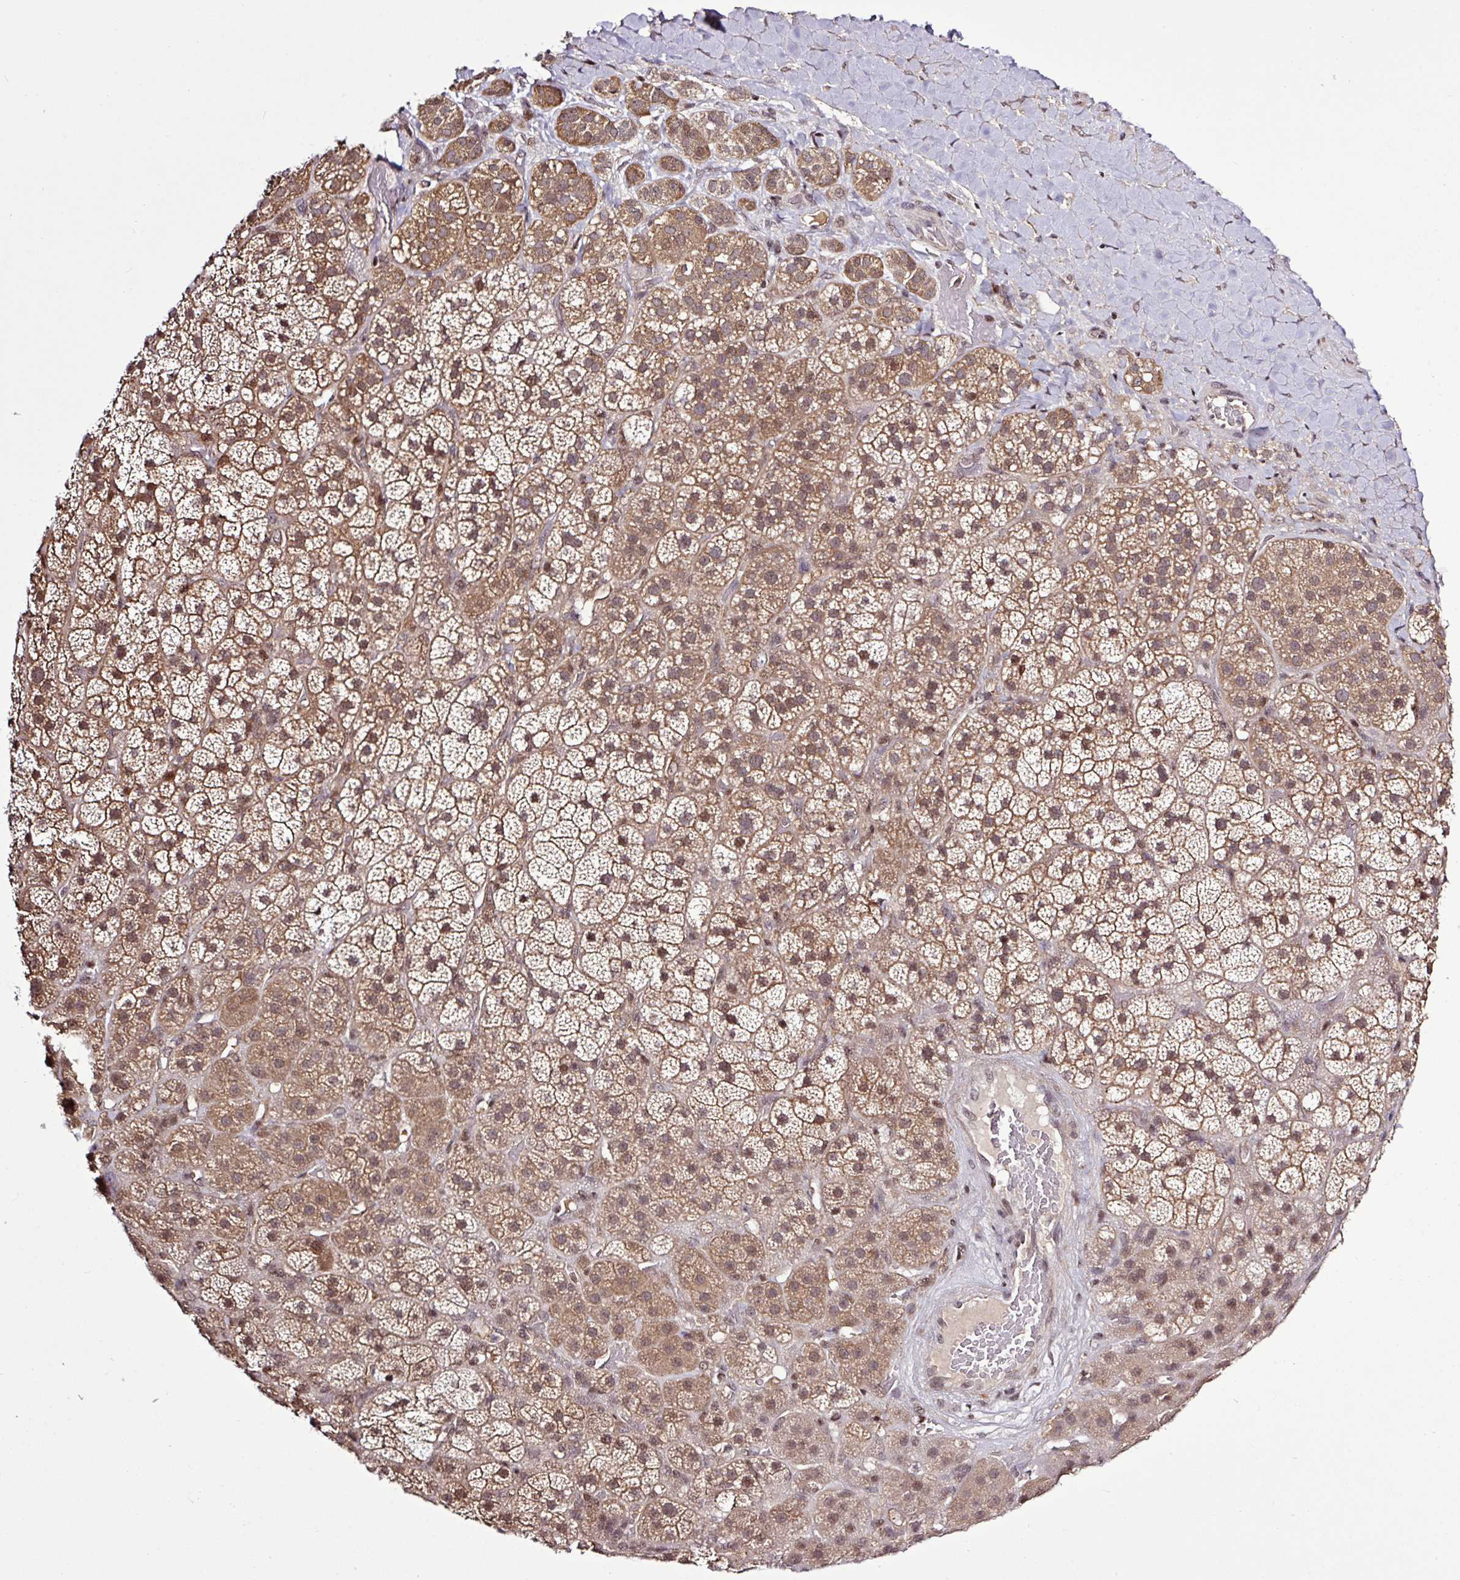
{"staining": {"intensity": "moderate", "quantity": ">75%", "location": "cytoplasmic/membranous,nuclear"}, "tissue": "adrenal gland", "cell_type": "Glandular cells", "image_type": "normal", "snomed": [{"axis": "morphology", "description": "Normal tissue, NOS"}, {"axis": "topography", "description": "Adrenal gland"}], "caption": "Adrenal gland stained with IHC exhibits moderate cytoplasmic/membranous,nuclear expression in about >75% of glandular cells.", "gene": "ITPKC", "patient": {"sex": "male", "age": 57}}